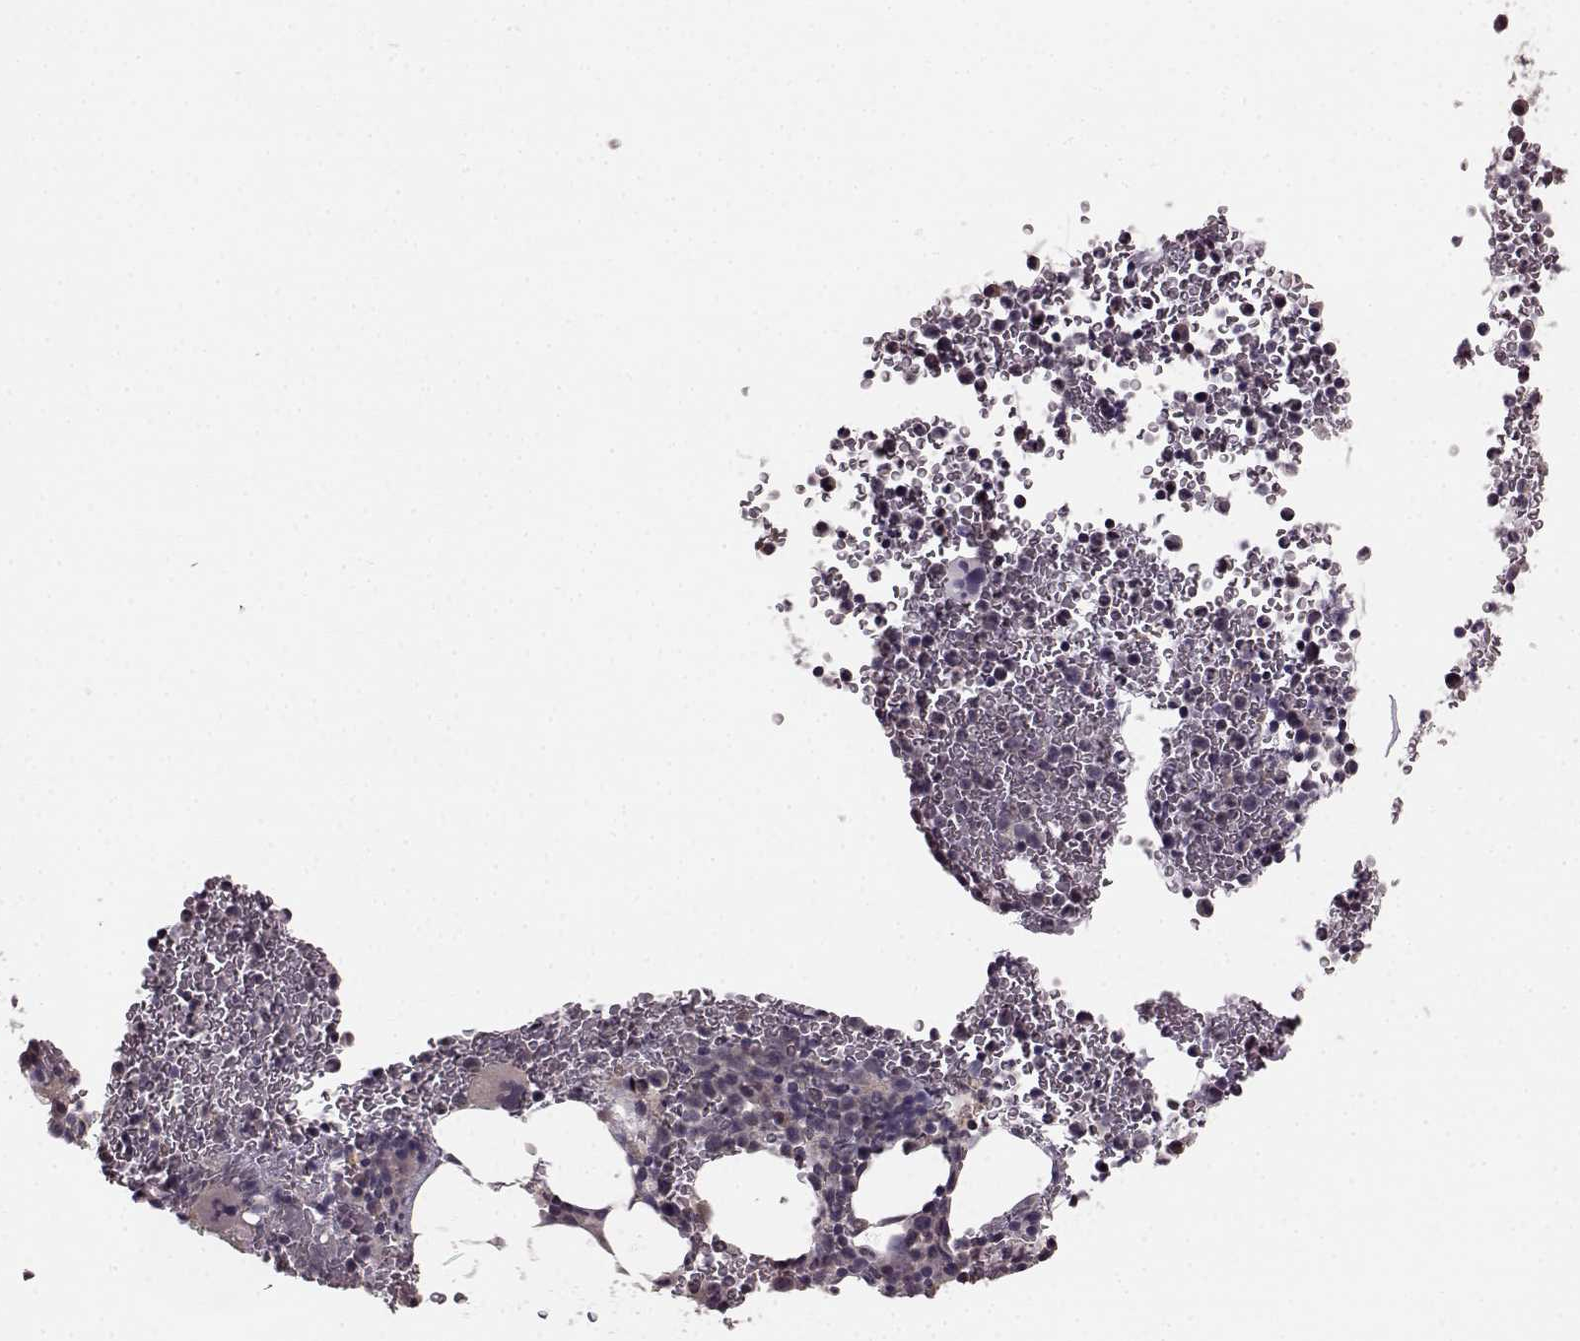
{"staining": {"intensity": "weak", "quantity": "<25%", "location": "cytoplasmic/membranous"}, "tissue": "bone marrow", "cell_type": "Hematopoietic cells", "image_type": "normal", "snomed": [{"axis": "morphology", "description": "Normal tissue, NOS"}, {"axis": "topography", "description": "Bone marrow"}], "caption": "Human bone marrow stained for a protein using immunohistochemistry shows no expression in hematopoietic cells.", "gene": "GSS", "patient": {"sex": "female", "age": 56}}